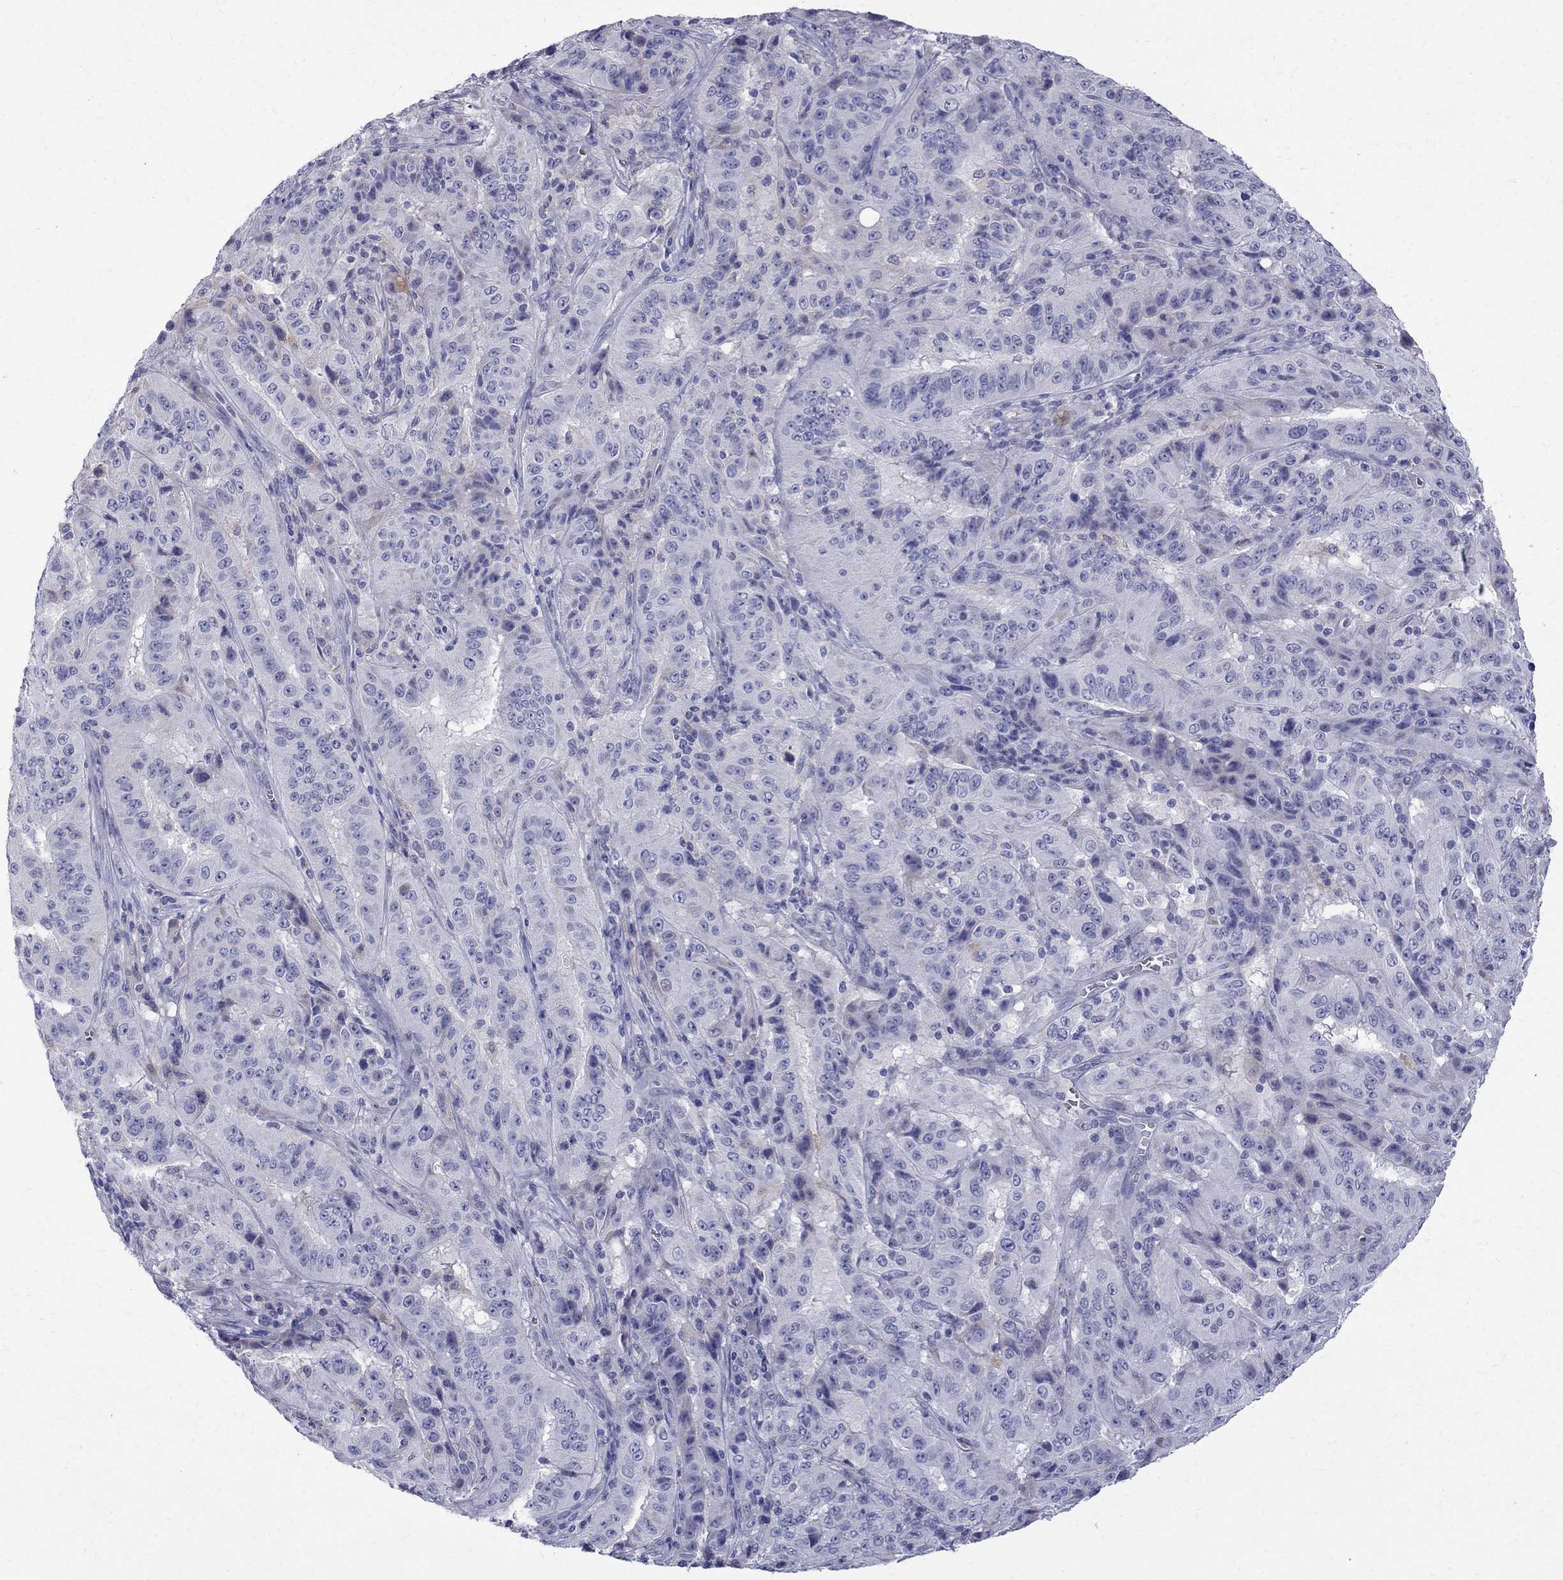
{"staining": {"intensity": "negative", "quantity": "none", "location": "none"}, "tissue": "pancreatic cancer", "cell_type": "Tumor cells", "image_type": "cancer", "snomed": [{"axis": "morphology", "description": "Adenocarcinoma, NOS"}, {"axis": "topography", "description": "Pancreas"}], "caption": "Immunohistochemistry histopathology image of human pancreatic cancer (adenocarcinoma) stained for a protein (brown), which reveals no positivity in tumor cells.", "gene": "AGER", "patient": {"sex": "male", "age": 63}}